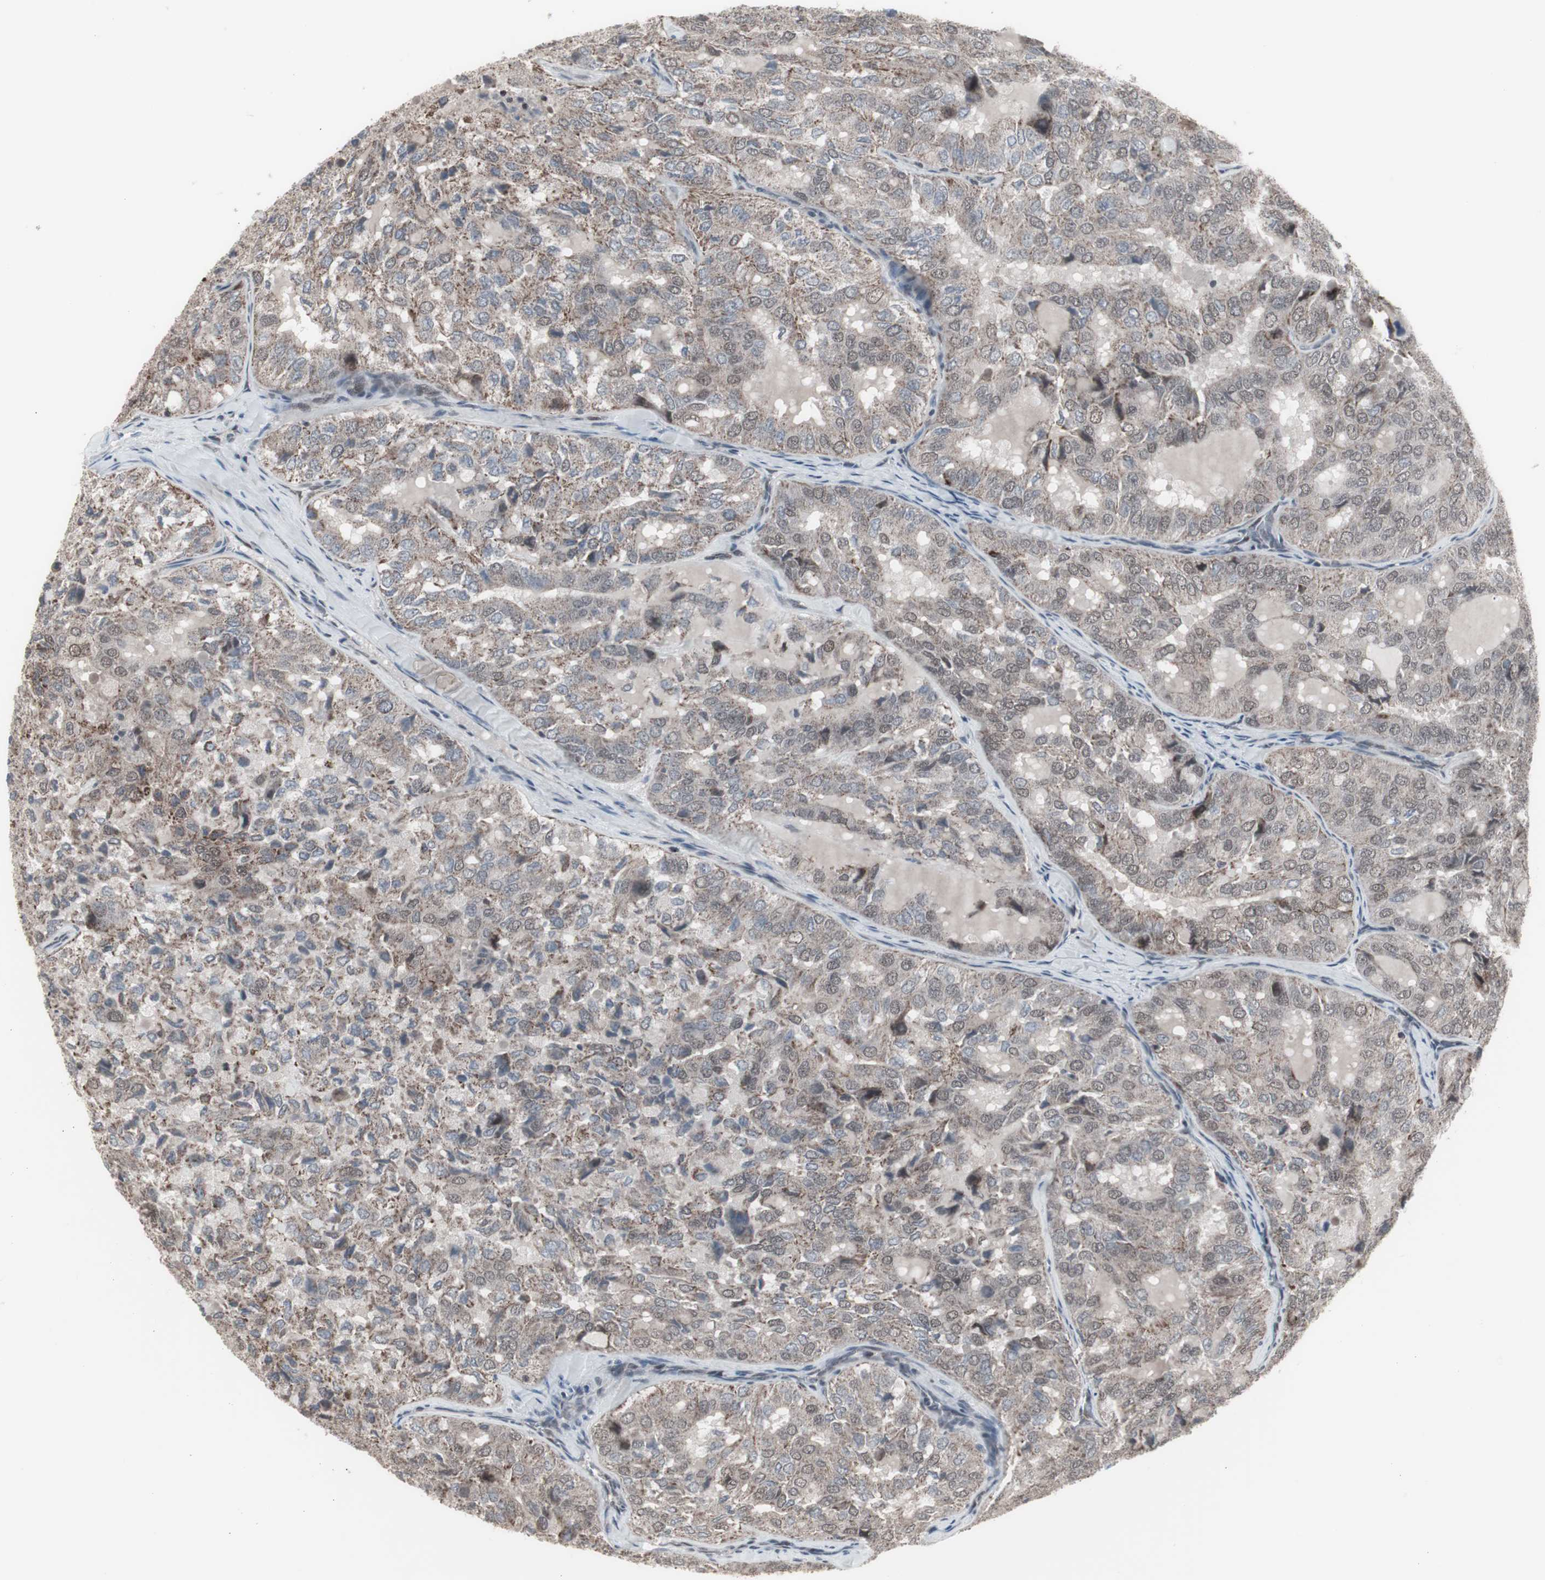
{"staining": {"intensity": "weak", "quantity": "25%-75%", "location": "cytoplasmic/membranous,nuclear"}, "tissue": "thyroid cancer", "cell_type": "Tumor cells", "image_type": "cancer", "snomed": [{"axis": "morphology", "description": "Follicular adenoma carcinoma, NOS"}, {"axis": "topography", "description": "Thyroid gland"}], "caption": "Tumor cells reveal weak cytoplasmic/membranous and nuclear staining in approximately 25%-75% of cells in thyroid cancer. The protein of interest is stained brown, and the nuclei are stained in blue (DAB IHC with brightfield microscopy, high magnification).", "gene": "RXRA", "patient": {"sex": "male", "age": 75}}